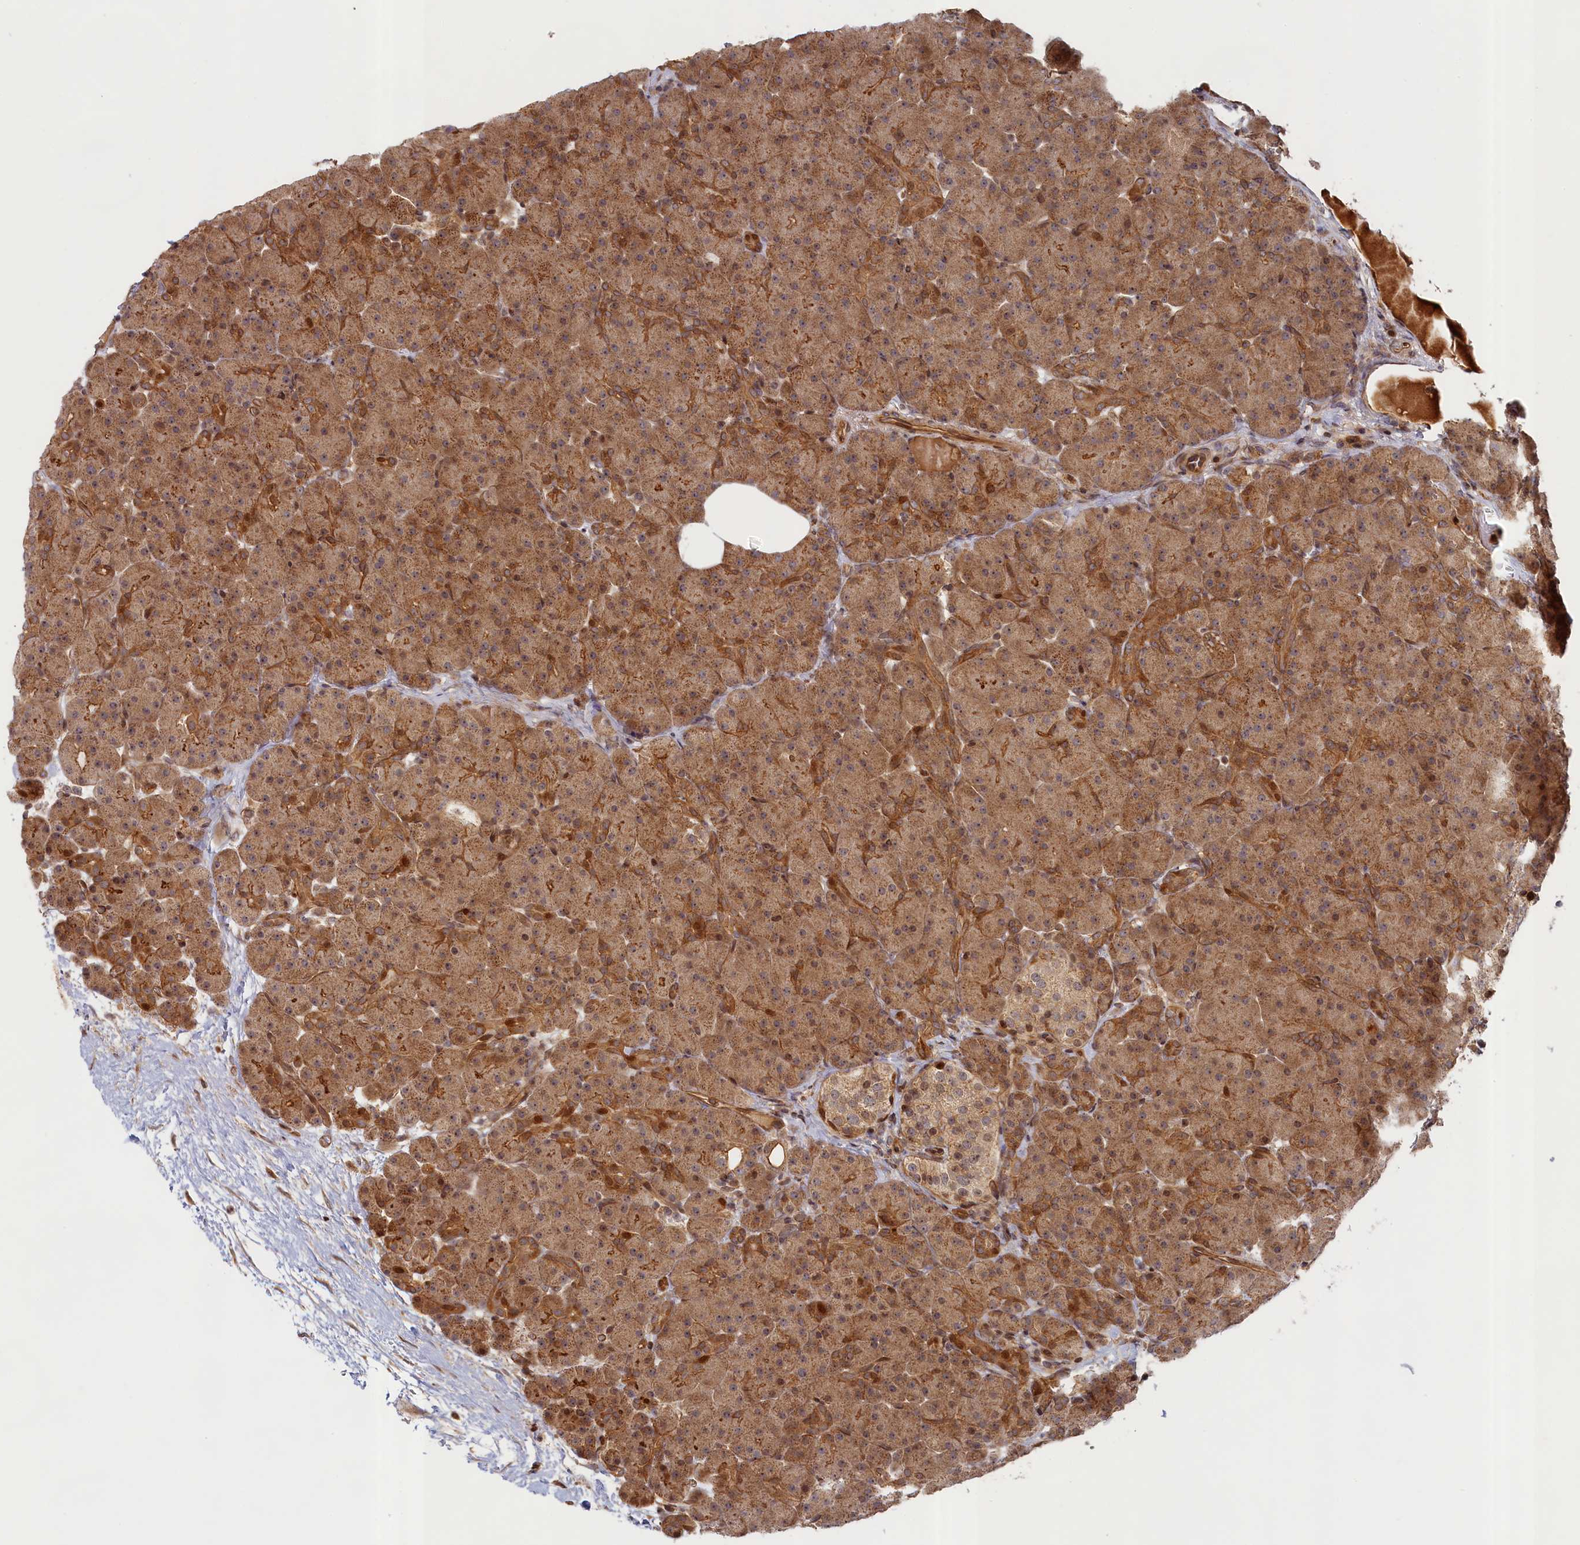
{"staining": {"intensity": "moderate", "quantity": ">75%", "location": "cytoplasmic/membranous"}, "tissue": "pancreas", "cell_type": "Exocrine glandular cells", "image_type": "normal", "snomed": [{"axis": "morphology", "description": "Normal tissue, NOS"}, {"axis": "topography", "description": "Pancreas"}], "caption": "Human pancreas stained with a brown dye demonstrates moderate cytoplasmic/membranous positive staining in approximately >75% of exocrine glandular cells.", "gene": "CEP44", "patient": {"sex": "male", "age": 66}}